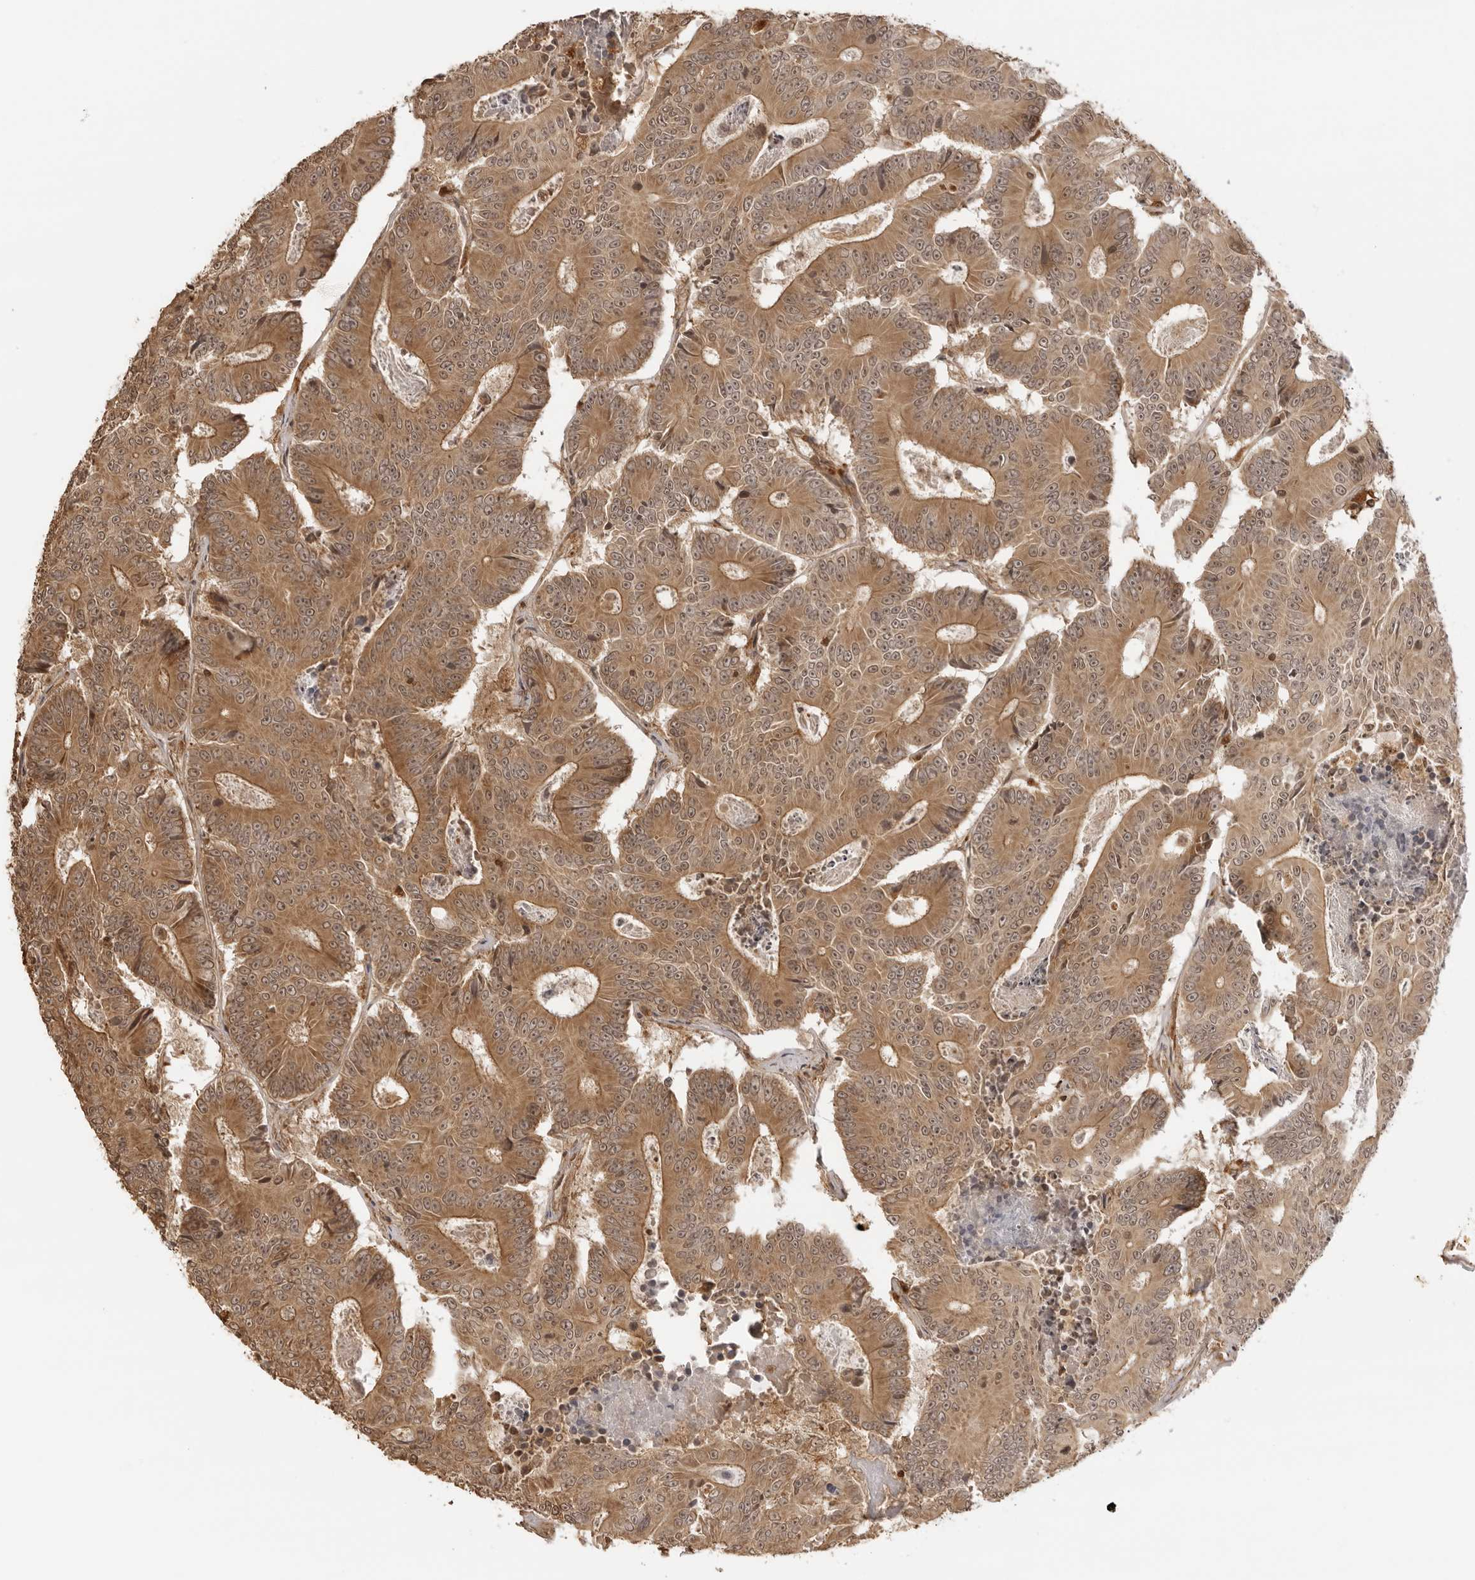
{"staining": {"intensity": "moderate", "quantity": ">75%", "location": "cytoplasmic/membranous,nuclear"}, "tissue": "colorectal cancer", "cell_type": "Tumor cells", "image_type": "cancer", "snomed": [{"axis": "morphology", "description": "Adenocarcinoma, NOS"}, {"axis": "topography", "description": "Colon"}], "caption": "Immunohistochemistry (IHC) micrograph of neoplastic tissue: human adenocarcinoma (colorectal) stained using immunohistochemistry shows medium levels of moderate protein expression localized specifically in the cytoplasmic/membranous and nuclear of tumor cells, appearing as a cytoplasmic/membranous and nuclear brown color.", "gene": "IKBKE", "patient": {"sex": "male", "age": 83}}